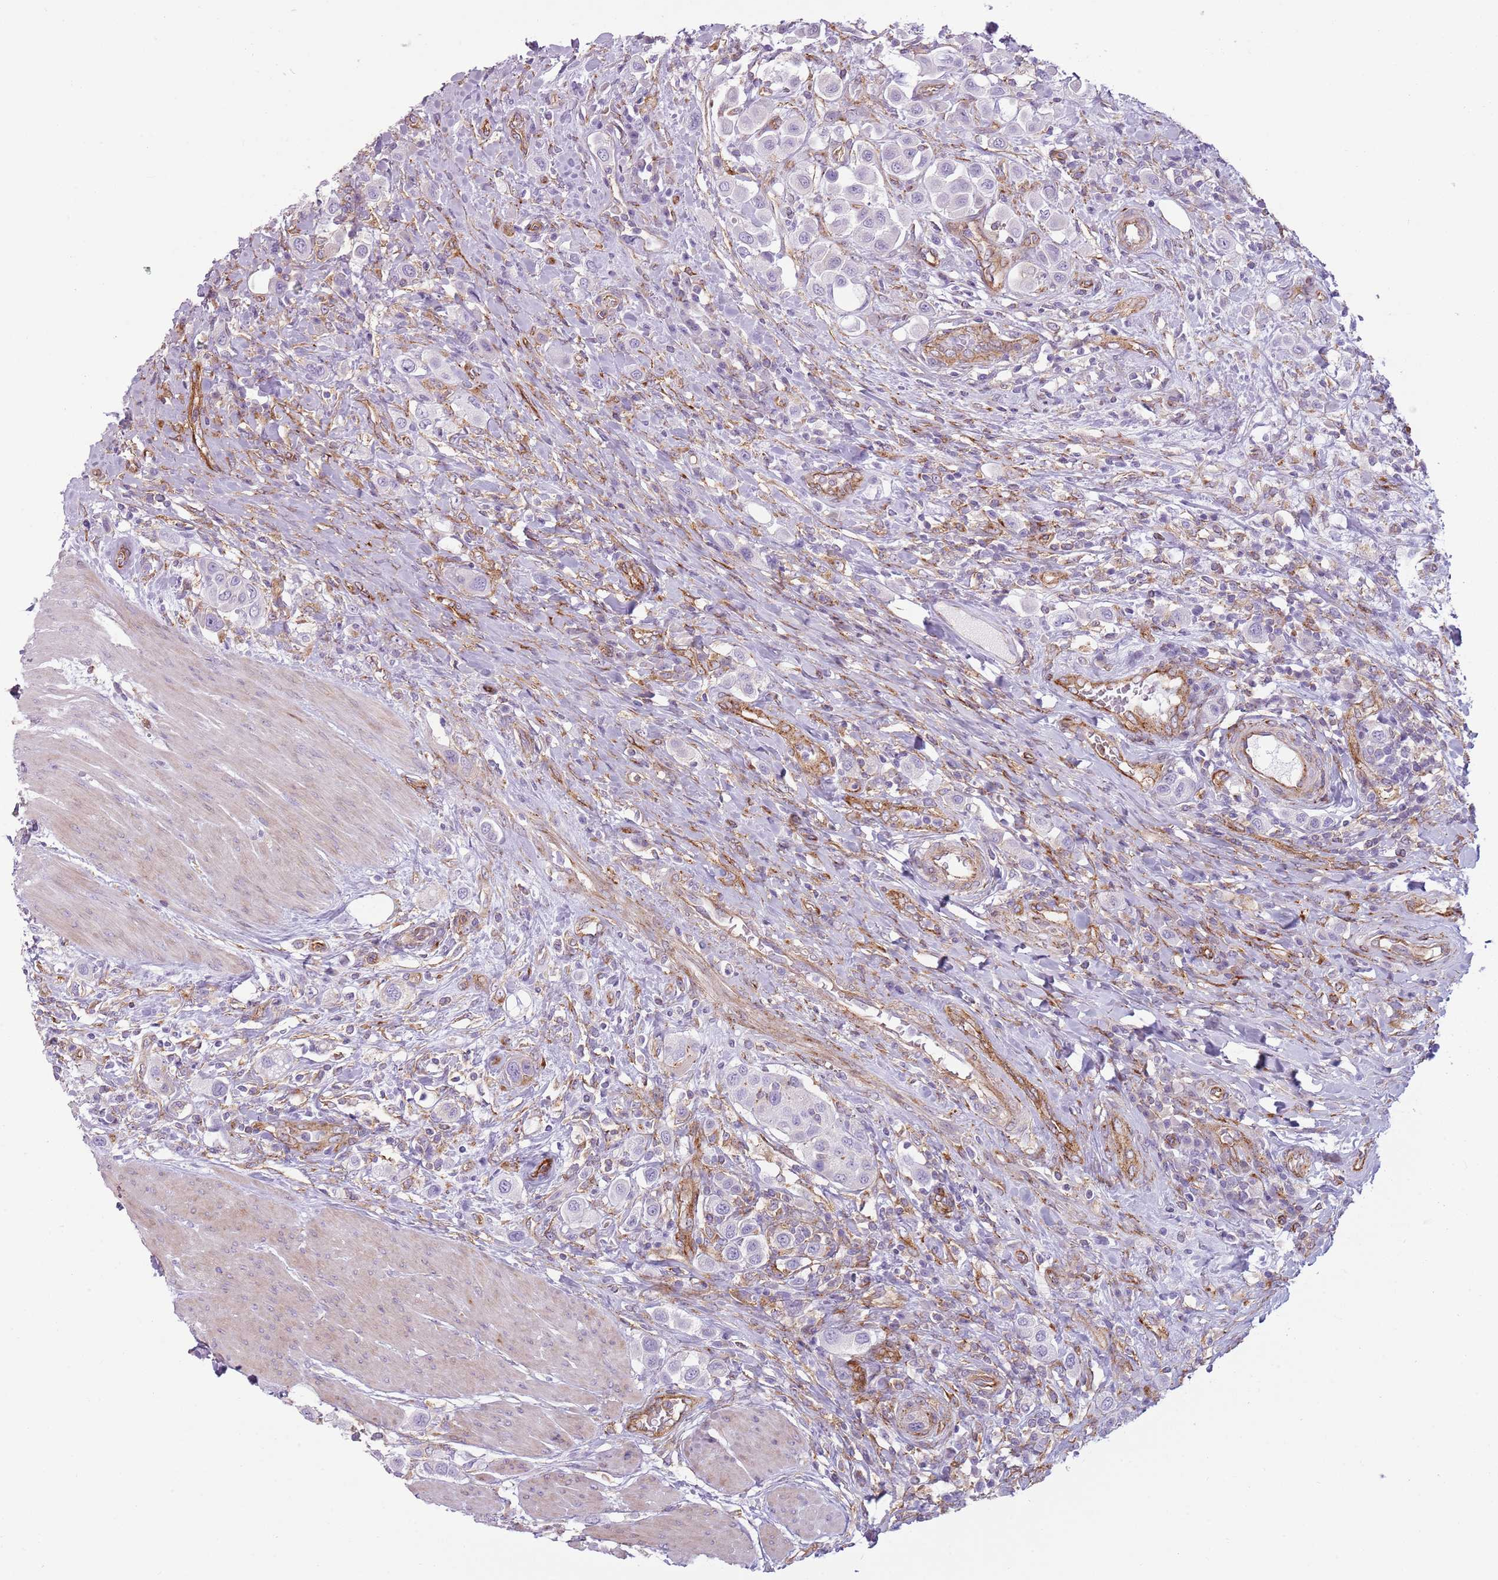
{"staining": {"intensity": "negative", "quantity": "none", "location": "none"}, "tissue": "urothelial cancer", "cell_type": "Tumor cells", "image_type": "cancer", "snomed": [{"axis": "morphology", "description": "Urothelial carcinoma, High grade"}, {"axis": "topography", "description": "Urinary bladder"}], "caption": "Immunohistochemical staining of urothelial cancer displays no significant expression in tumor cells.", "gene": "SNX1", "patient": {"sex": "male", "age": 50}}